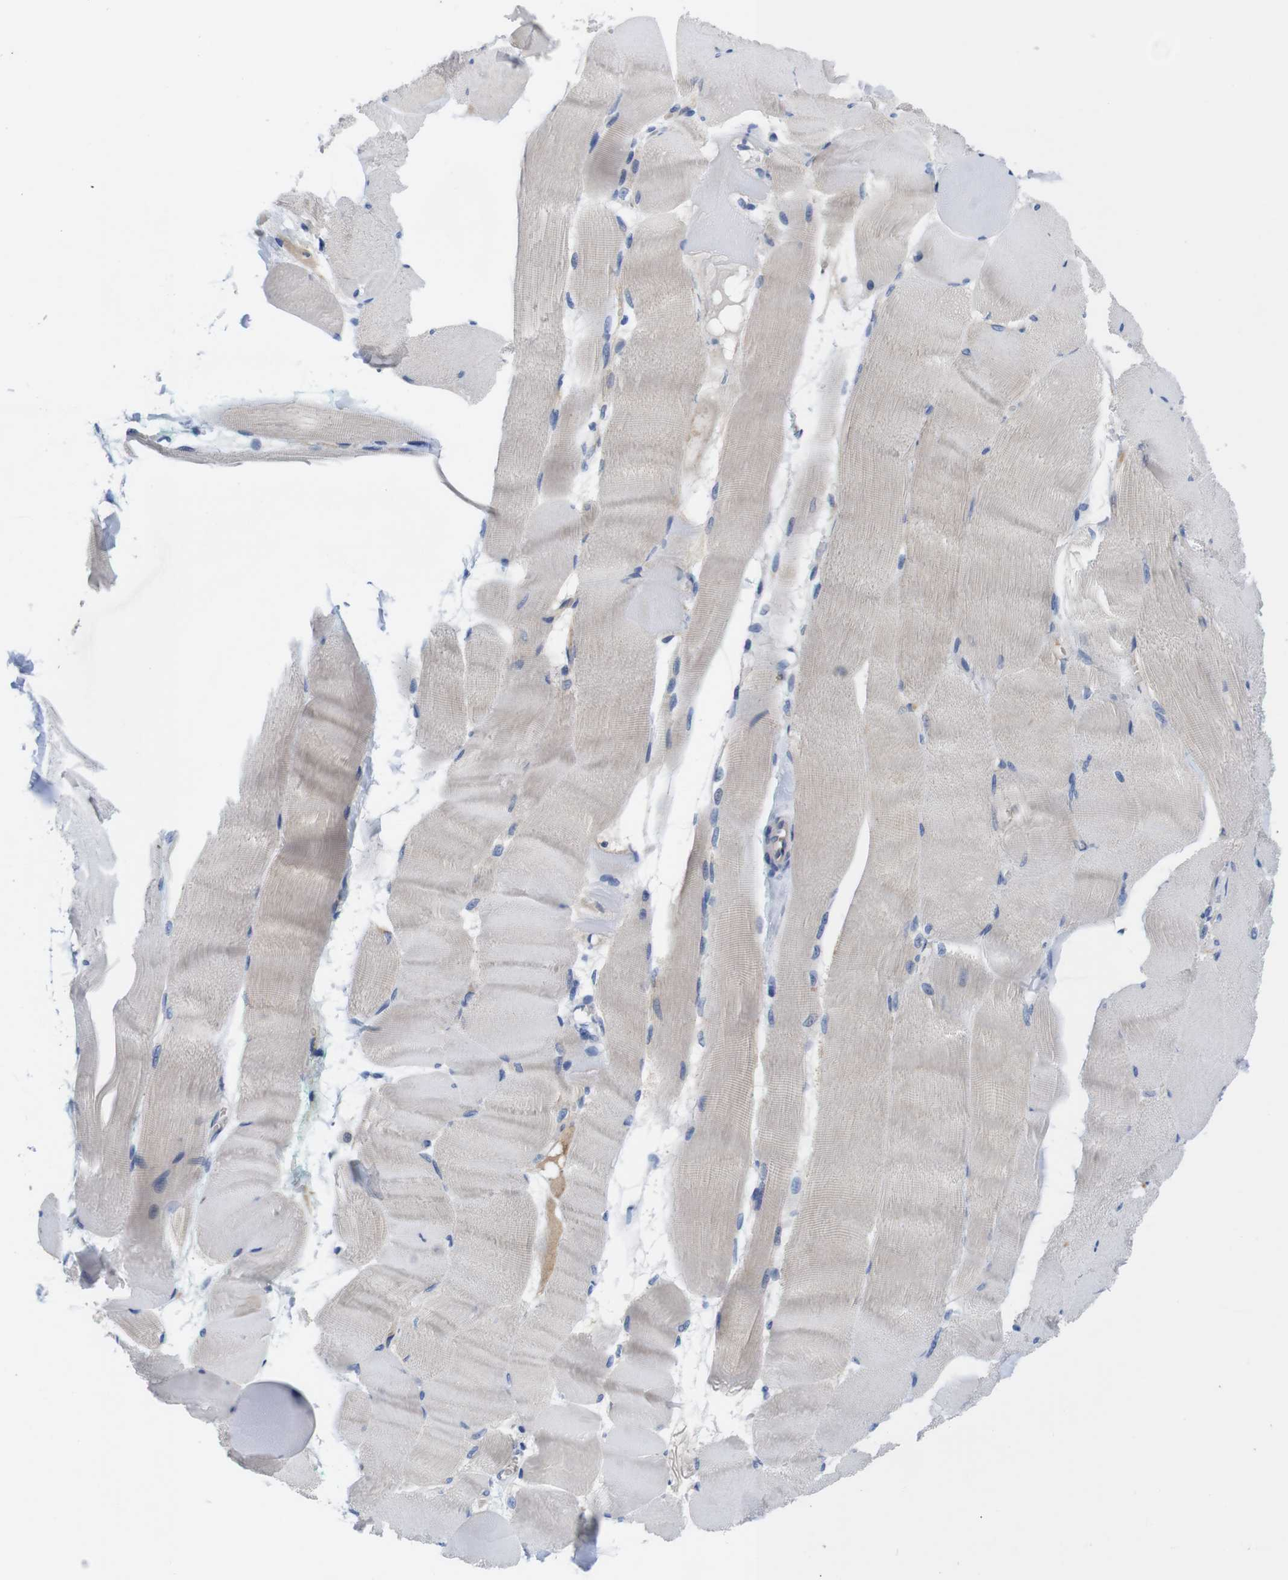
{"staining": {"intensity": "weak", "quantity": "<25%", "location": "cytoplasmic/membranous"}, "tissue": "skeletal muscle", "cell_type": "Myocytes", "image_type": "normal", "snomed": [{"axis": "morphology", "description": "Normal tissue, NOS"}, {"axis": "morphology", "description": "Squamous cell carcinoma, NOS"}, {"axis": "topography", "description": "Skeletal muscle"}], "caption": "The histopathology image demonstrates no staining of myocytes in benign skeletal muscle. (Immunohistochemistry, brightfield microscopy, high magnification).", "gene": "C1RL", "patient": {"sex": "male", "age": 51}}